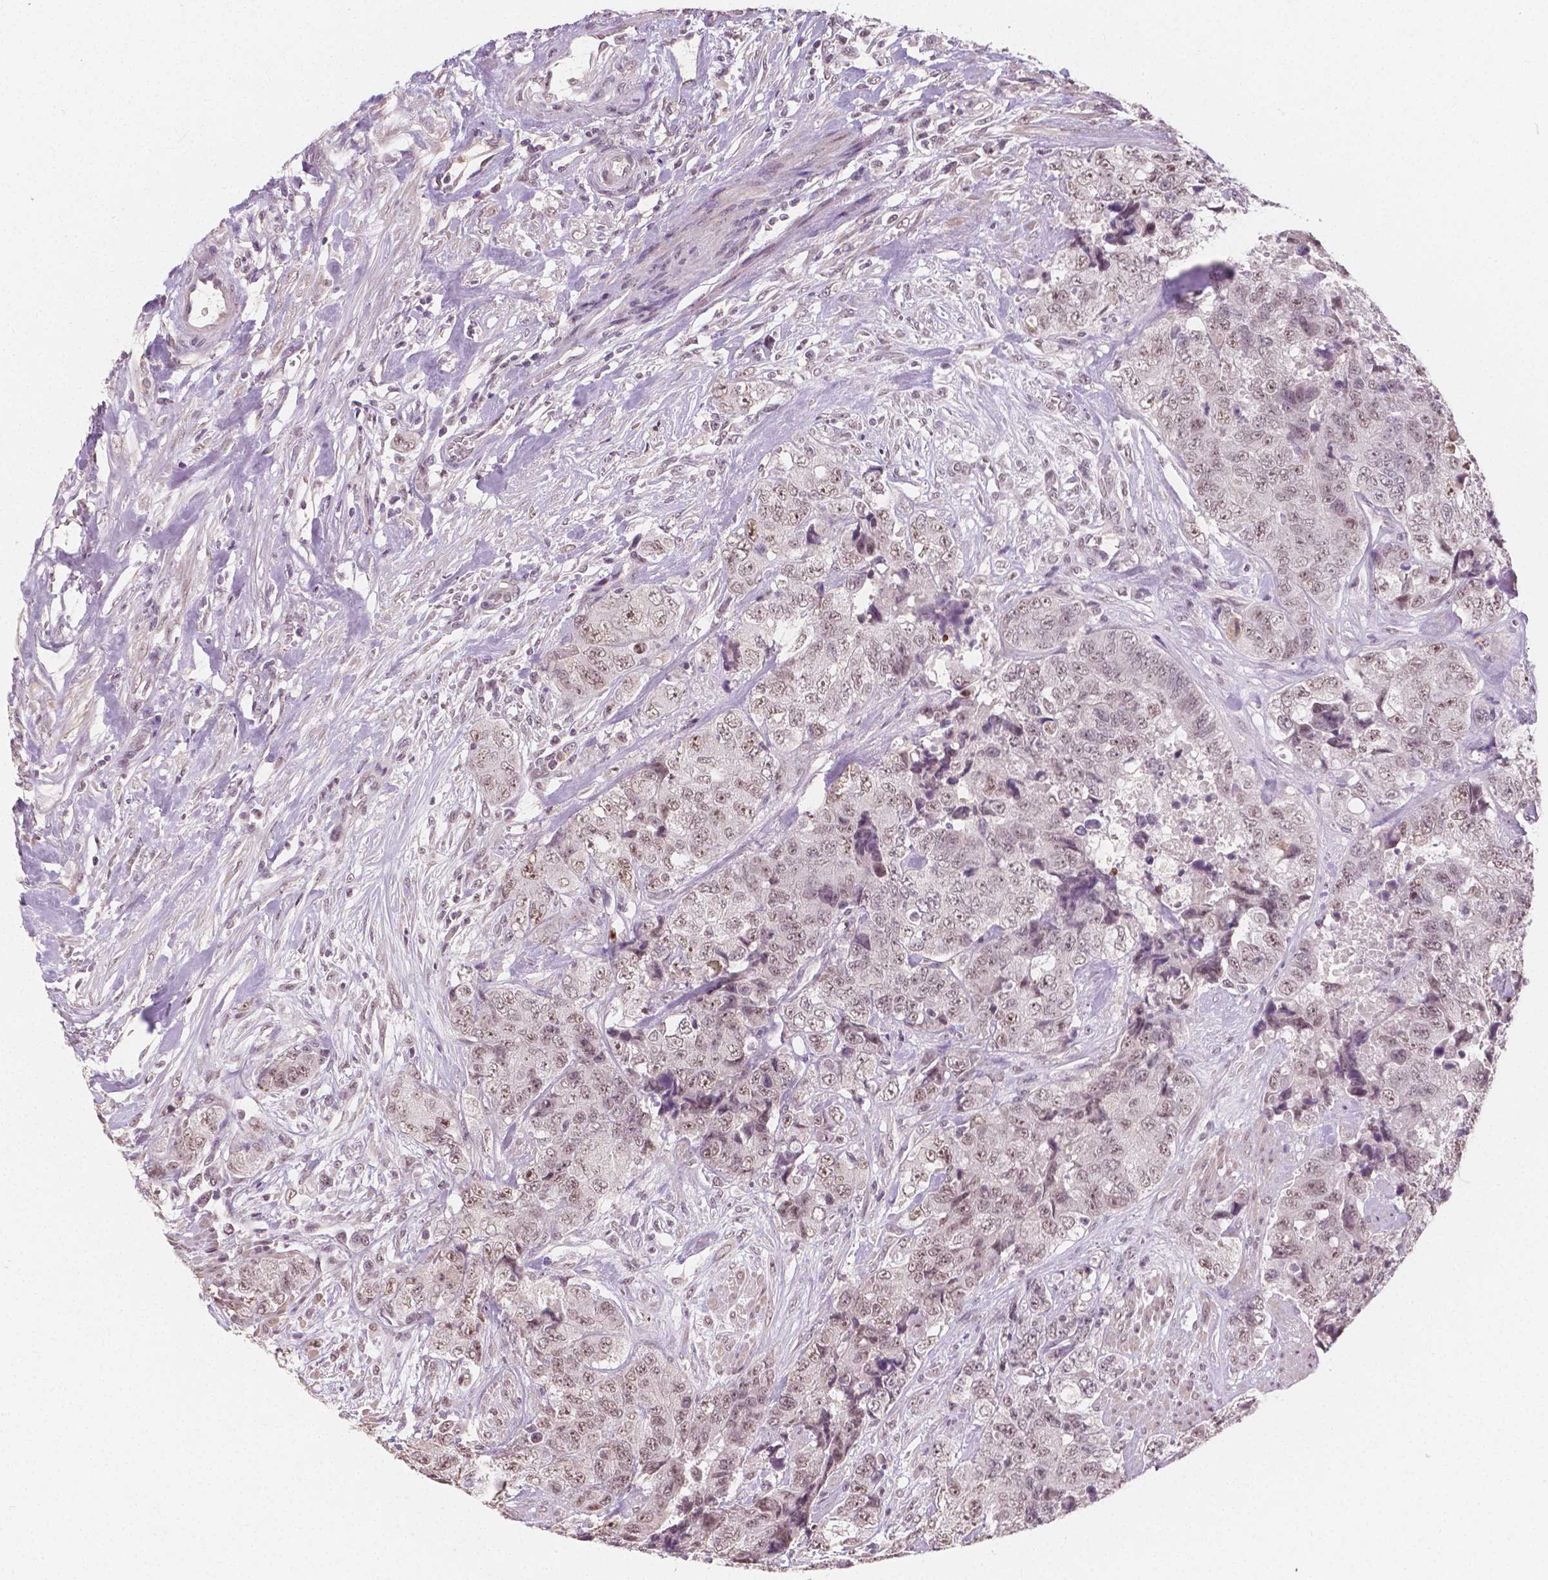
{"staining": {"intensity": "weak", "quantity": ">75%", "location": "nuclear"}, "tissue": "urothelial cancer", "cell_type": "Tumor cells", "image_type": "cancer", "snomed": [{"axis": "morphology", "description": "Urothelial carcinoma, High grade"}, {"axis": "topography", "description": "Urinary bladder"}], "caption": "Urothelial cancer was stained to show a protein in brown. There is low levels of weak nuclear positivity in about >75% of tumor cells. (DAB (3,3'-diaminobenzidine) = brown stain, brightfield microscopy at high magnification).", "gene": "NOLC1", "patient": {"sex": "female", "age": 78}}